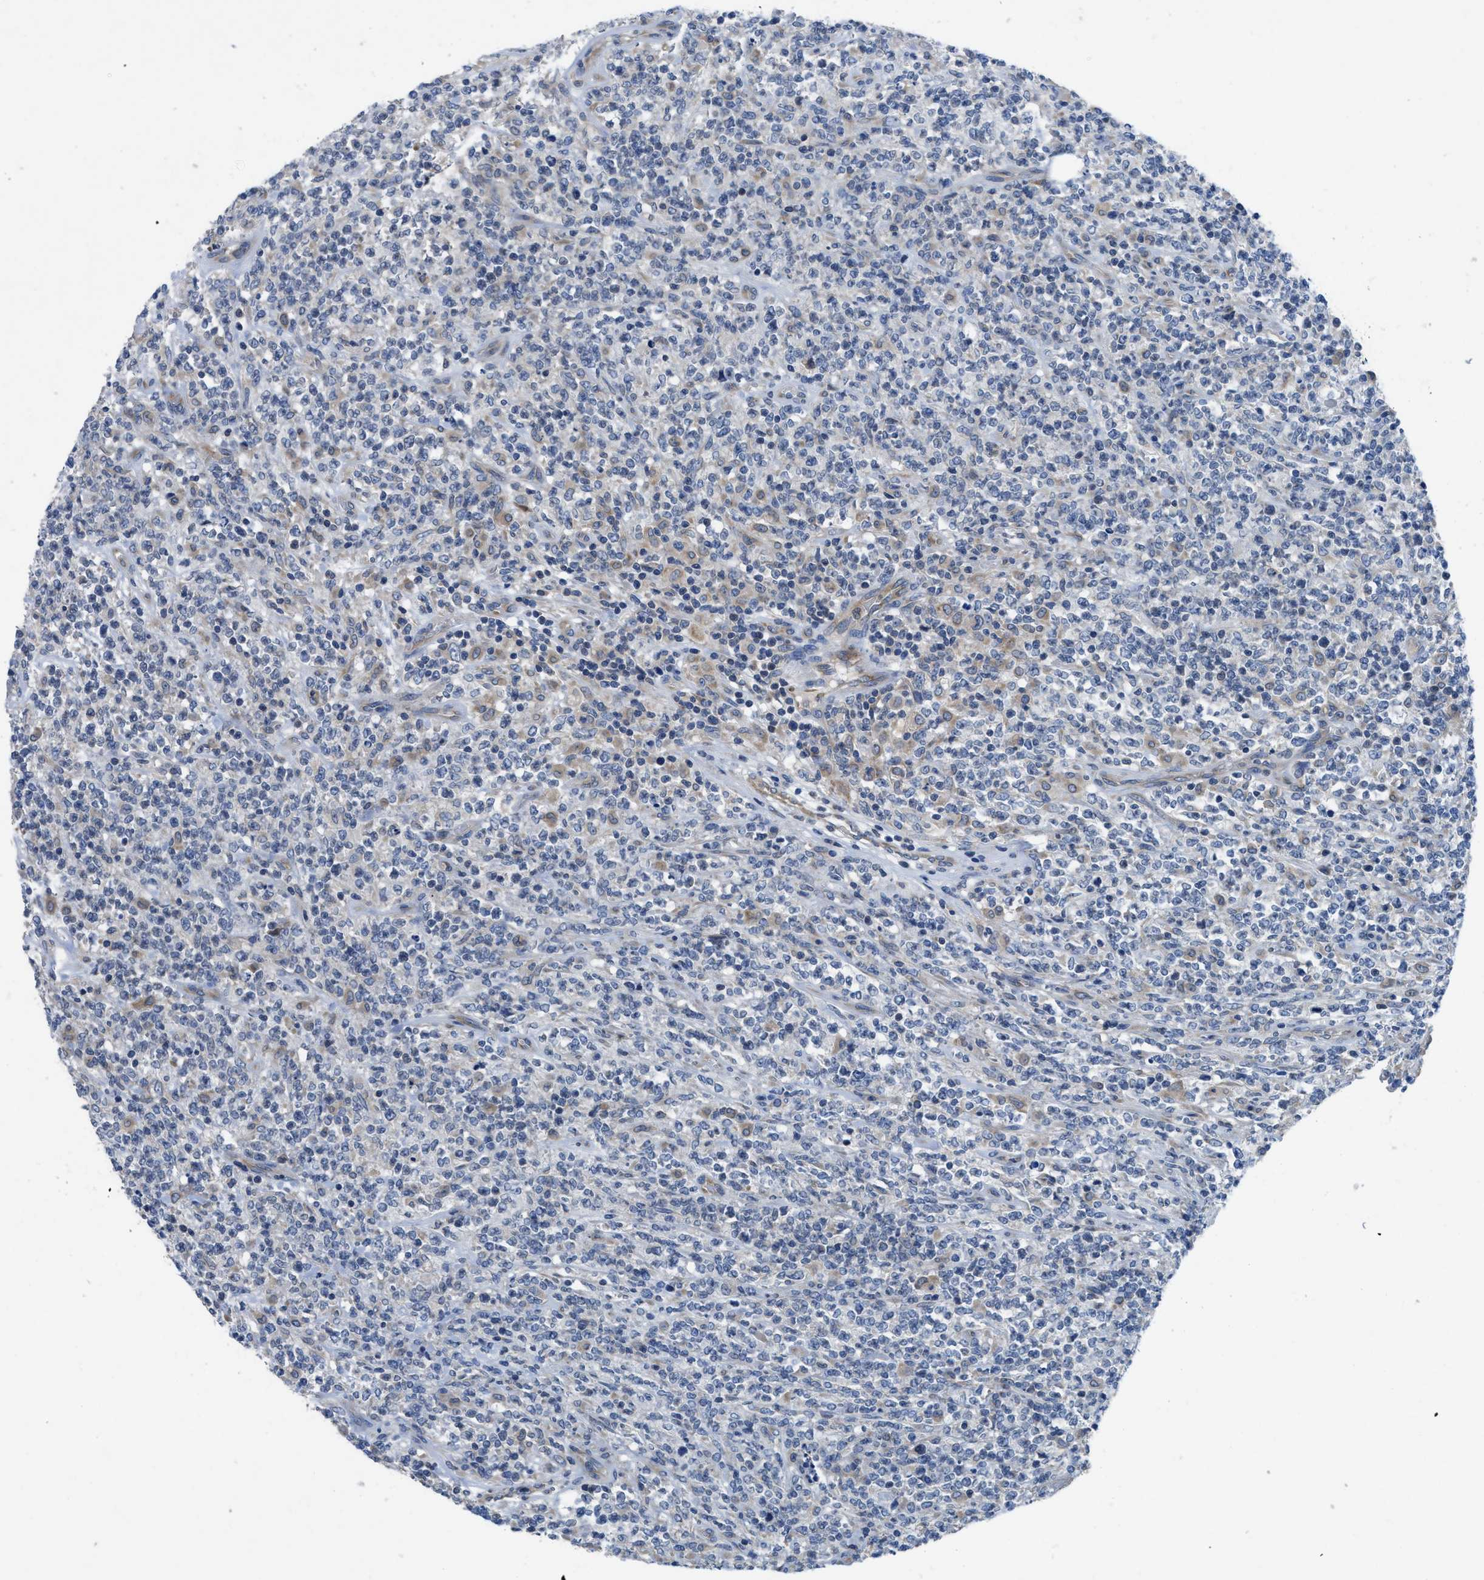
{"staining": {"intensity": "negative", "quantity": "none", "location": "none"}, "tissue": "lymphoma", "cell_type": "Tumor cells", "image_type": "cancer", "snomed": [{"axis": "morphology", "description": "Malignant lymphoma, non-Hodgkin's type, High grade"}, {"axis": "topography", "description": "Soft tissue"}], "caption": "Tumor cells show no significant protein positivity in high-grade malignant lymphoma, non-Hodgkin's type.", "gene": "PGR", "patient": {"sex": "male", "age": 18}}